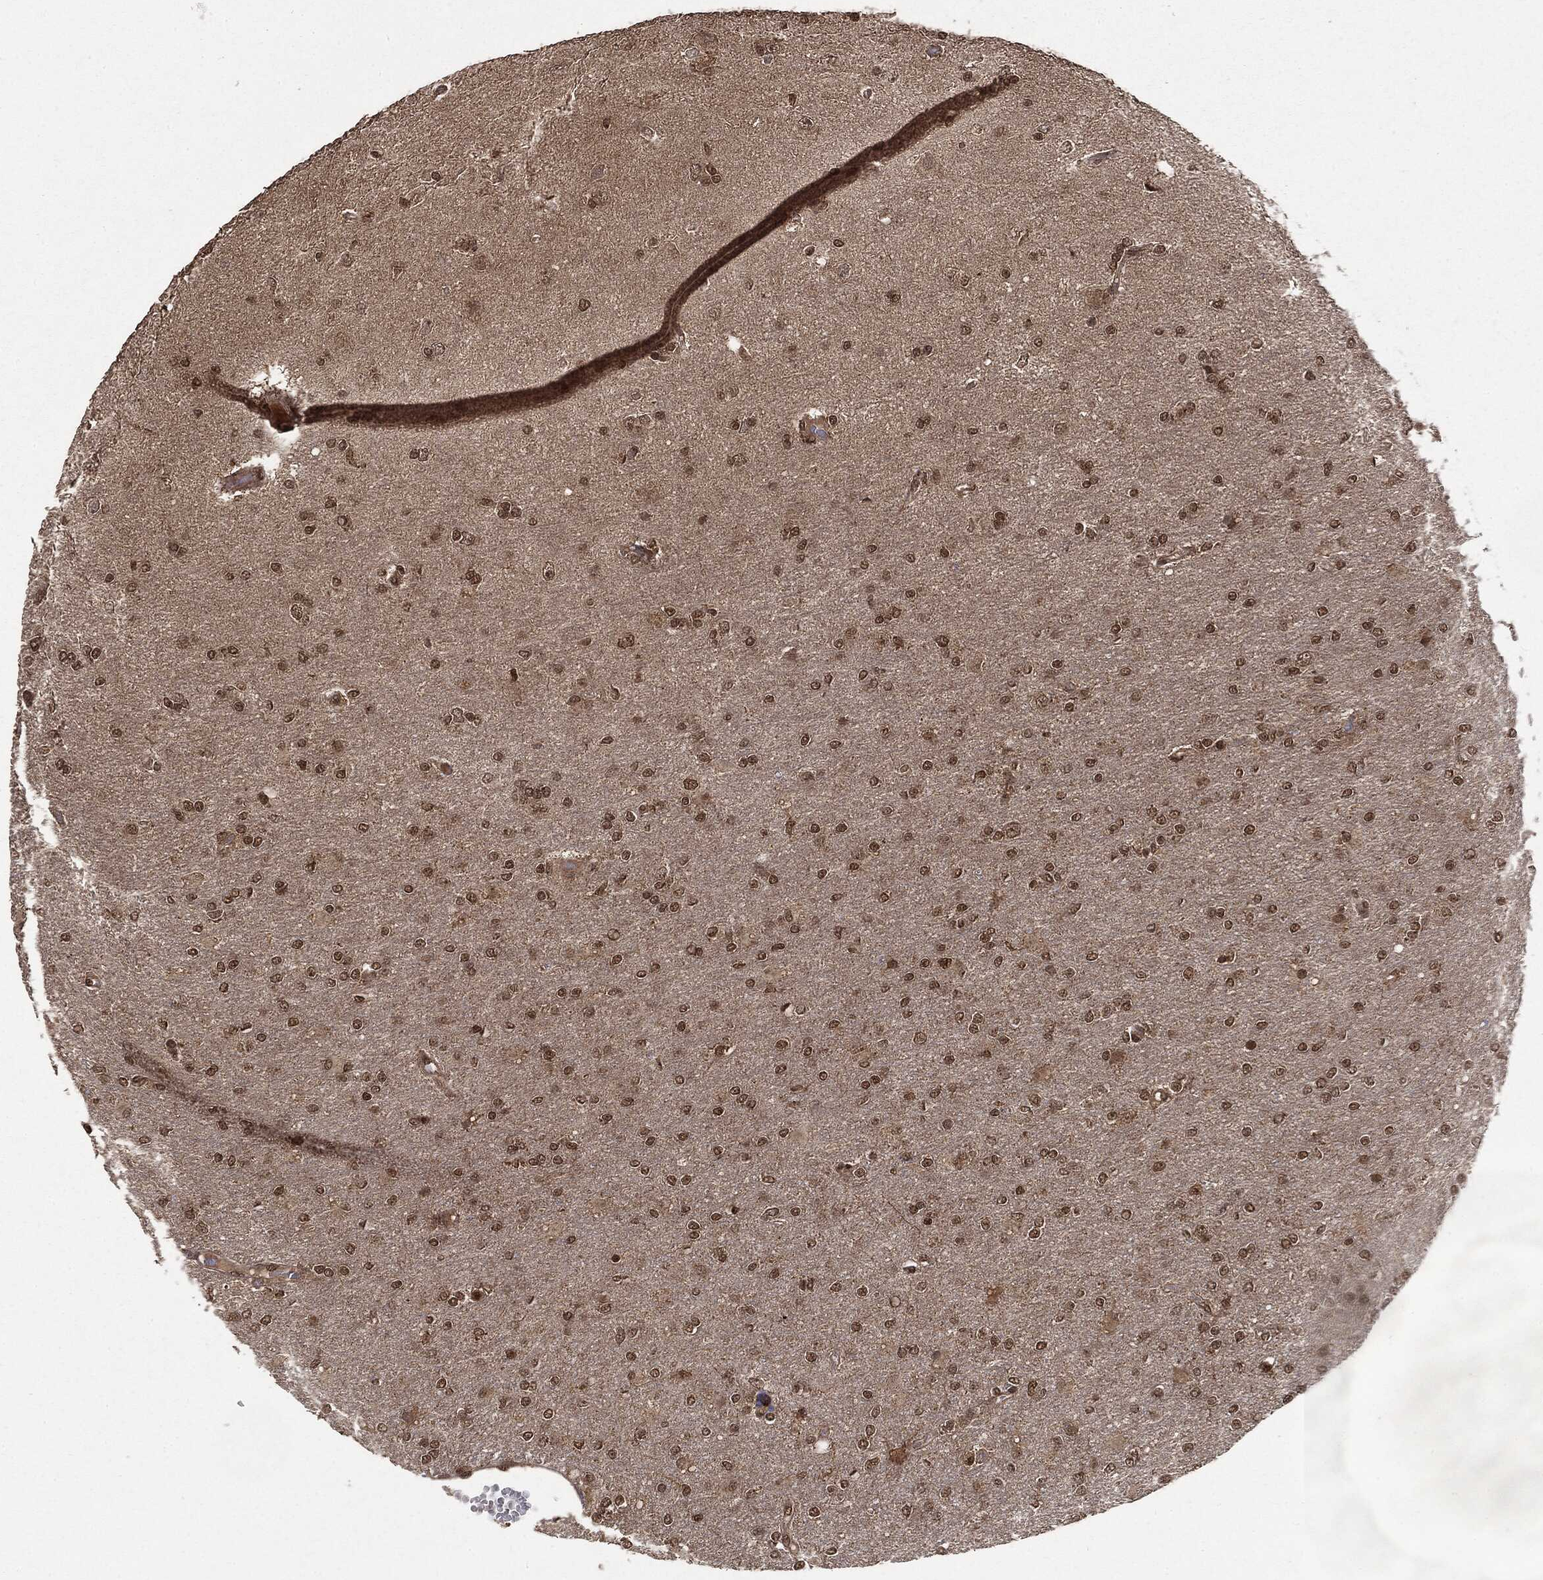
{"staining": {"intensity": "moderate", "quantity": ">75%", "location": "nuclear"}, "tissue": "glioma", "cell_type": "Tumor cells", "image_type": "cancer", "snomed": [{"axis": "morphology", "description": "Glioma, malignant, High grade"}, {"axis": "topography", "description": "Cerebral cortex"}], "caption": "IHC histopathology image of human glioma stained for a protein (brown), which demonstrates medium levels of moderate nuclear expression in about >75% of tumor cells.", "gene": "CTDP1", "patient": {"sex": "male", "age": 70}}